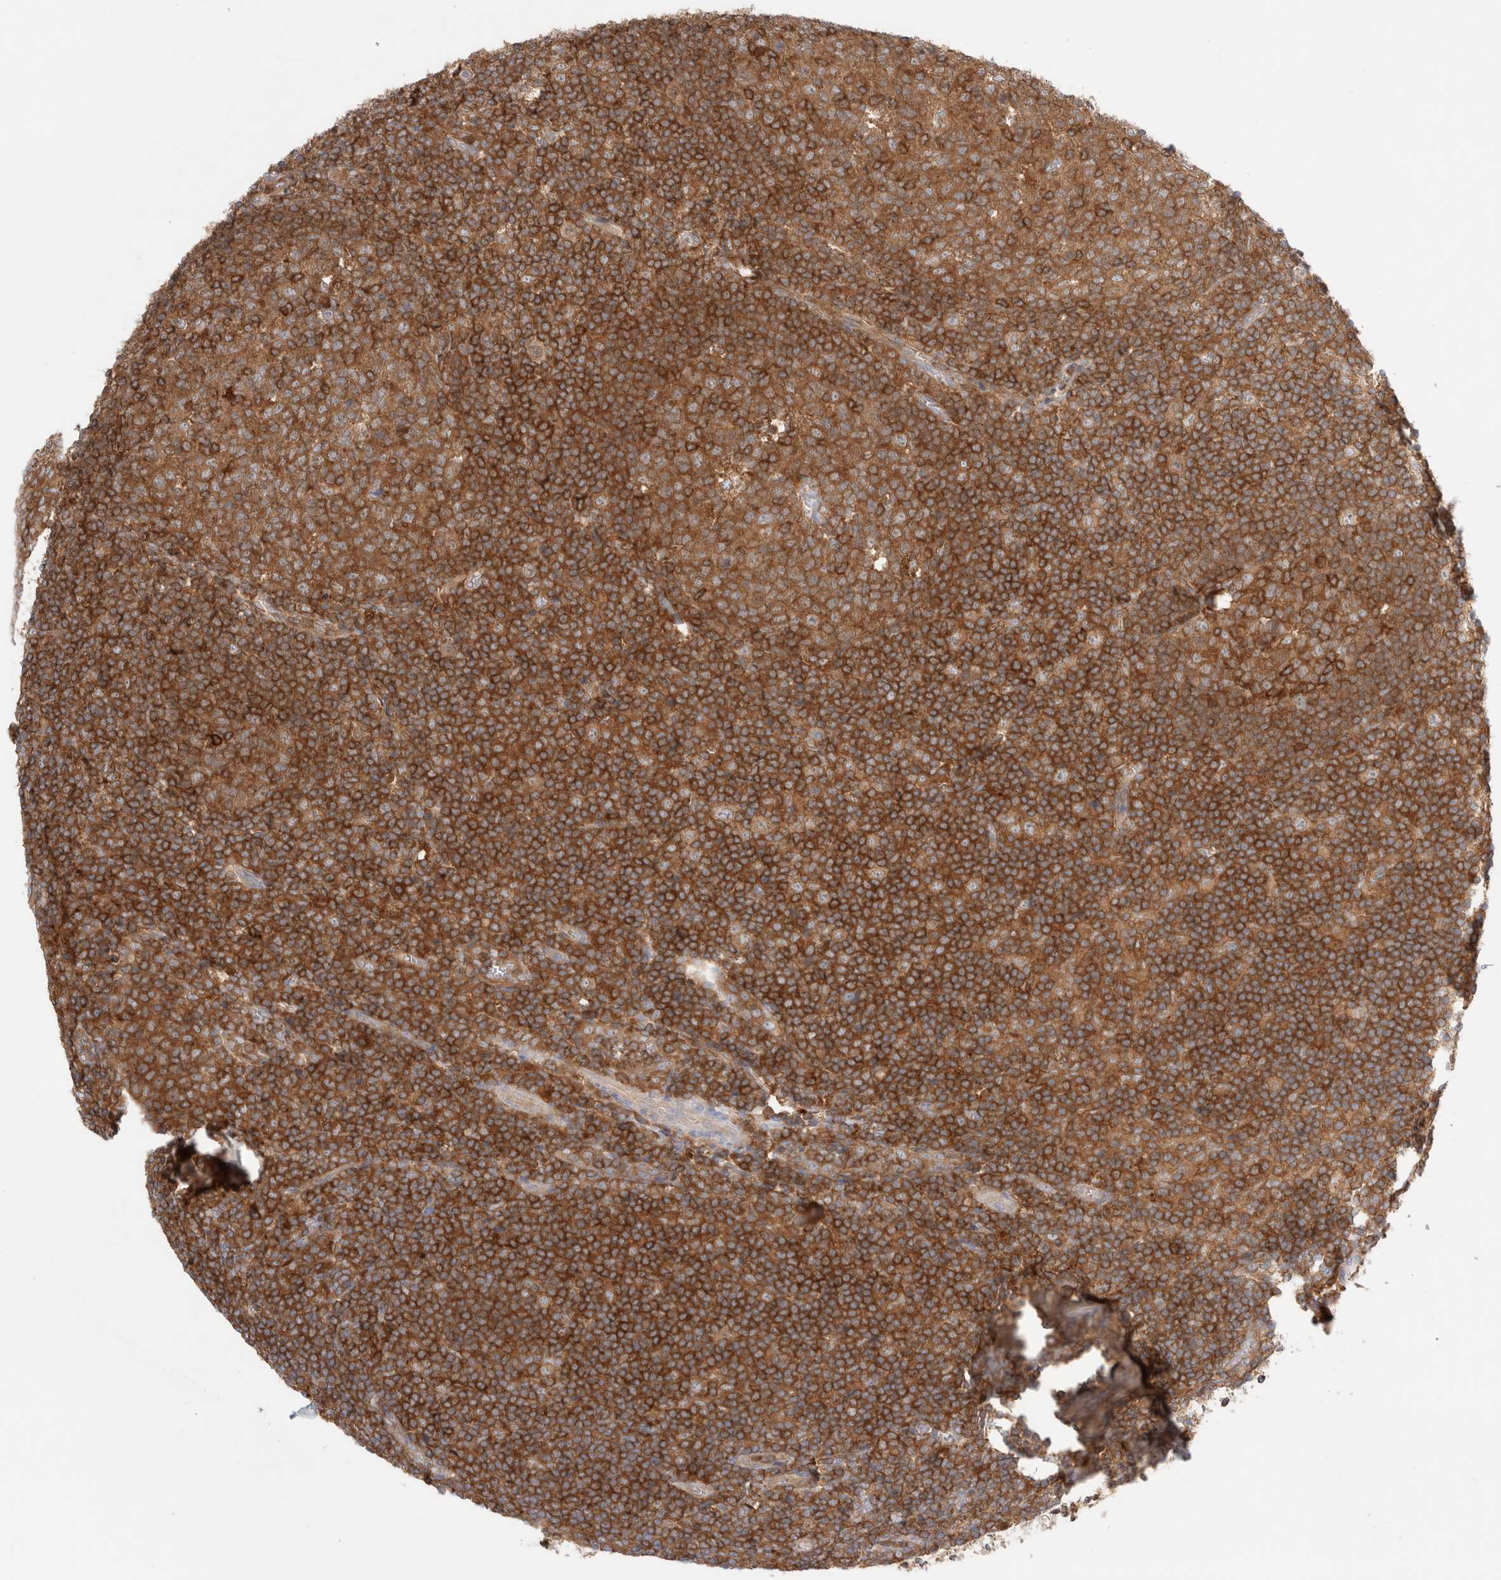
{"staining": {"intensity": "moderate", "quantity": ">75%", "location": "cytoplasmic/membranous"}, "tissue": "tonsil", "cell_type": "Germinal center cells", "image_type": "normal", "snomed": [{"axis": "morphology", "description": "Normal tissue, NOS"}, {"axis": "topography", "description": "Tonsil"}], "caption": "Protein expression analysis of normal tonsil demonstrates moderate cytoplasmic/membranous staining in about >75% of germinal center cells.", "gene": "KLHL14", "patient": {"sex": "male", "age": 37}}